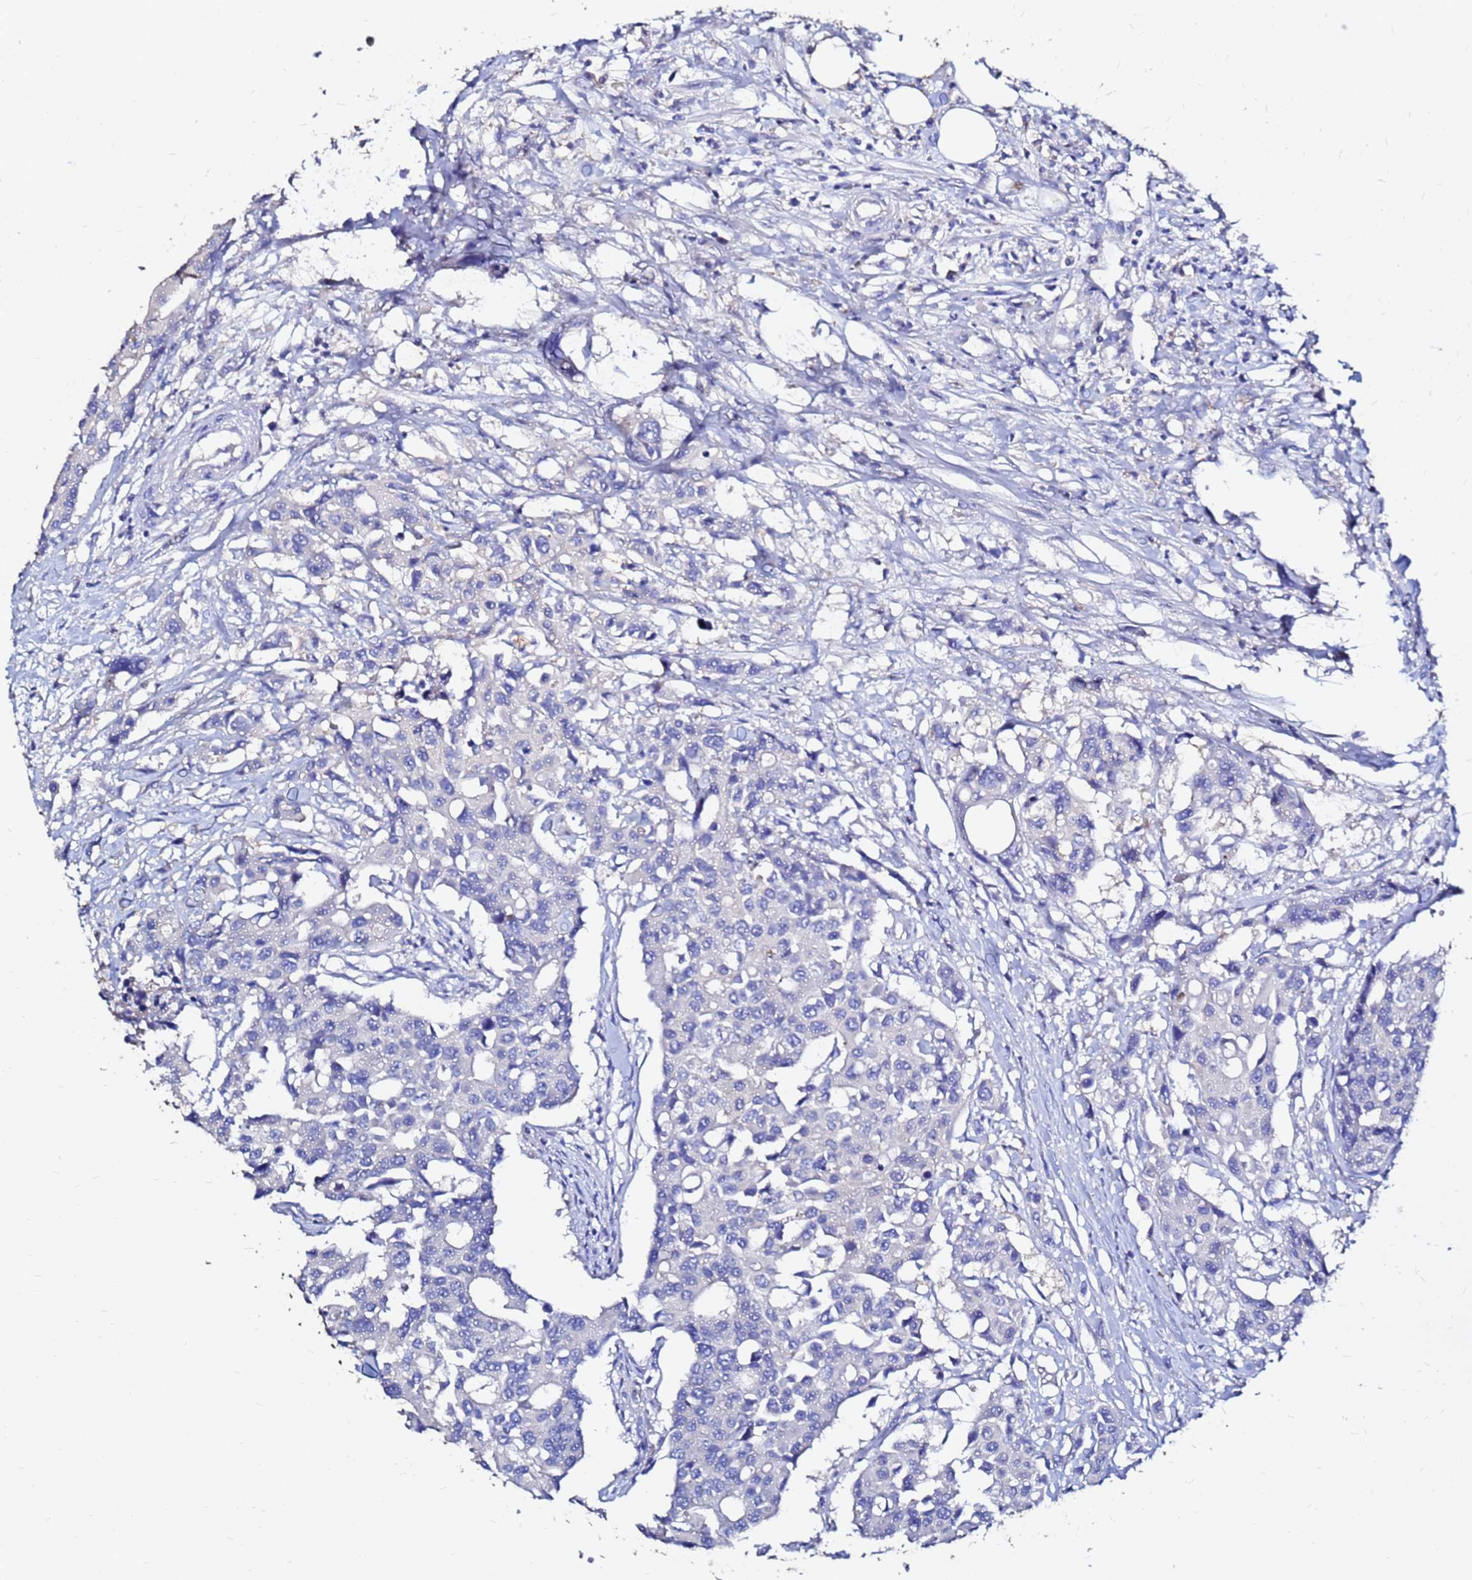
{"staining": {"intensity": "negative", "quantity": "none", "location": "none"}, "tissue": "colorectal cancer", "cell_type": "Tumor cells", "image_type": "cancer", "snomed": [{"axis": "morphology", "description": "Adenocarcinoma, NOS"}, {"axis": "topography", "description": "Colon"}], "caption": "DAB (3,3'-diaminobenzidine) immunohistochemical staining of colorectal cancer demonstrates no significant positivity in tumor cells.", "gene": "FAM183A", "patient": {"sex": "male", "age": 77}}